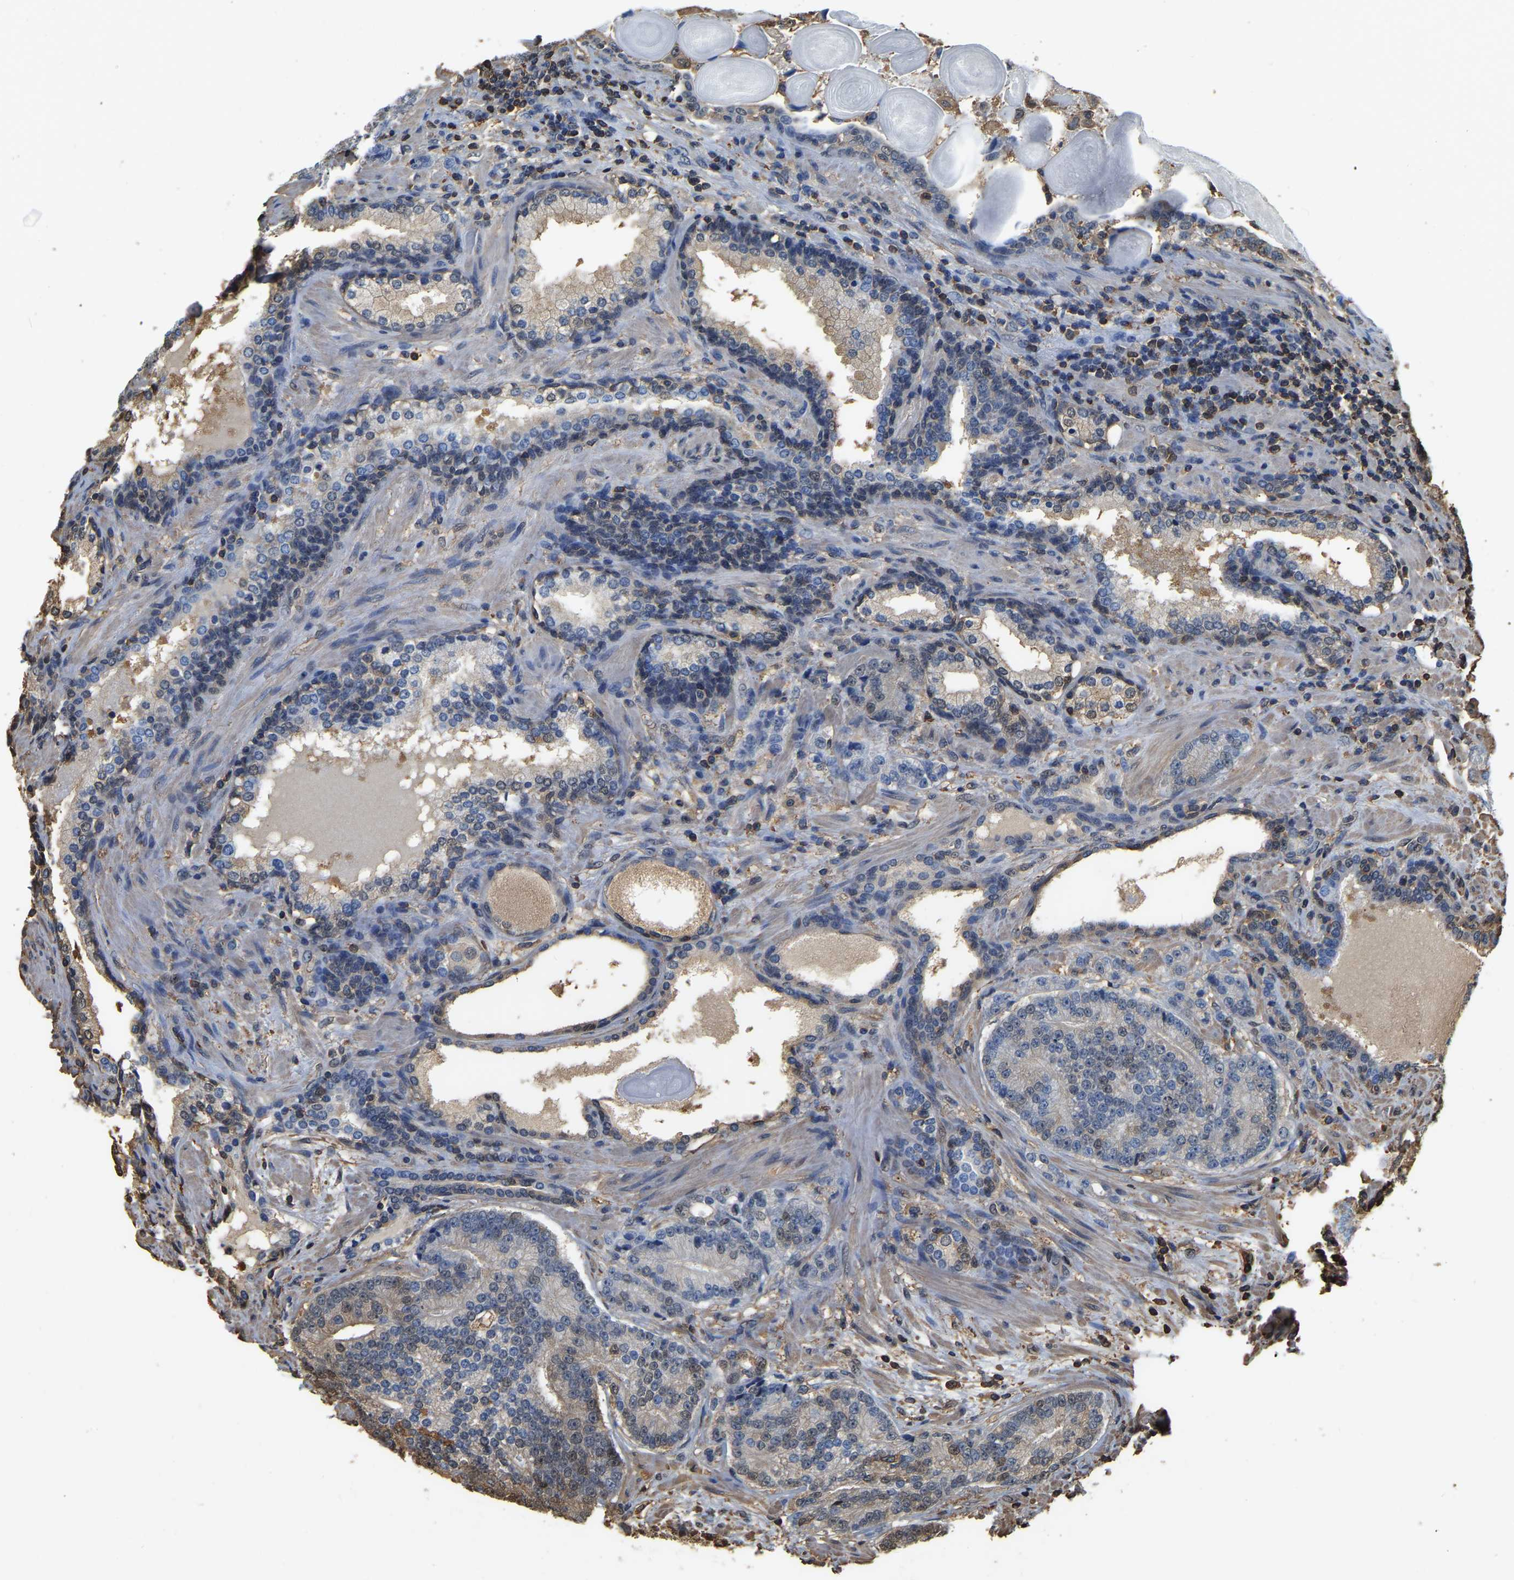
{"staining": {"intensity": "negative", "quantity": "none", "location": "none"}, "tissue": "prostate cancer", "cell_type": "Tumor cells", "image_type": "cancer", "snomed": [{"axis": "morphology", "description": "Adenocarcinoma, High grade"}, {"axis": "topography", "description": "Prostate"}], "caption": "DAB immunohistochemical staining of prostate high-grade adenocarcinoma demonstrates no significant positivity in tumor cells. (DAB immunohistochemistry, high magnification).", "gene": "LDHB", "patient": {"sex": "male", "age": 61}}